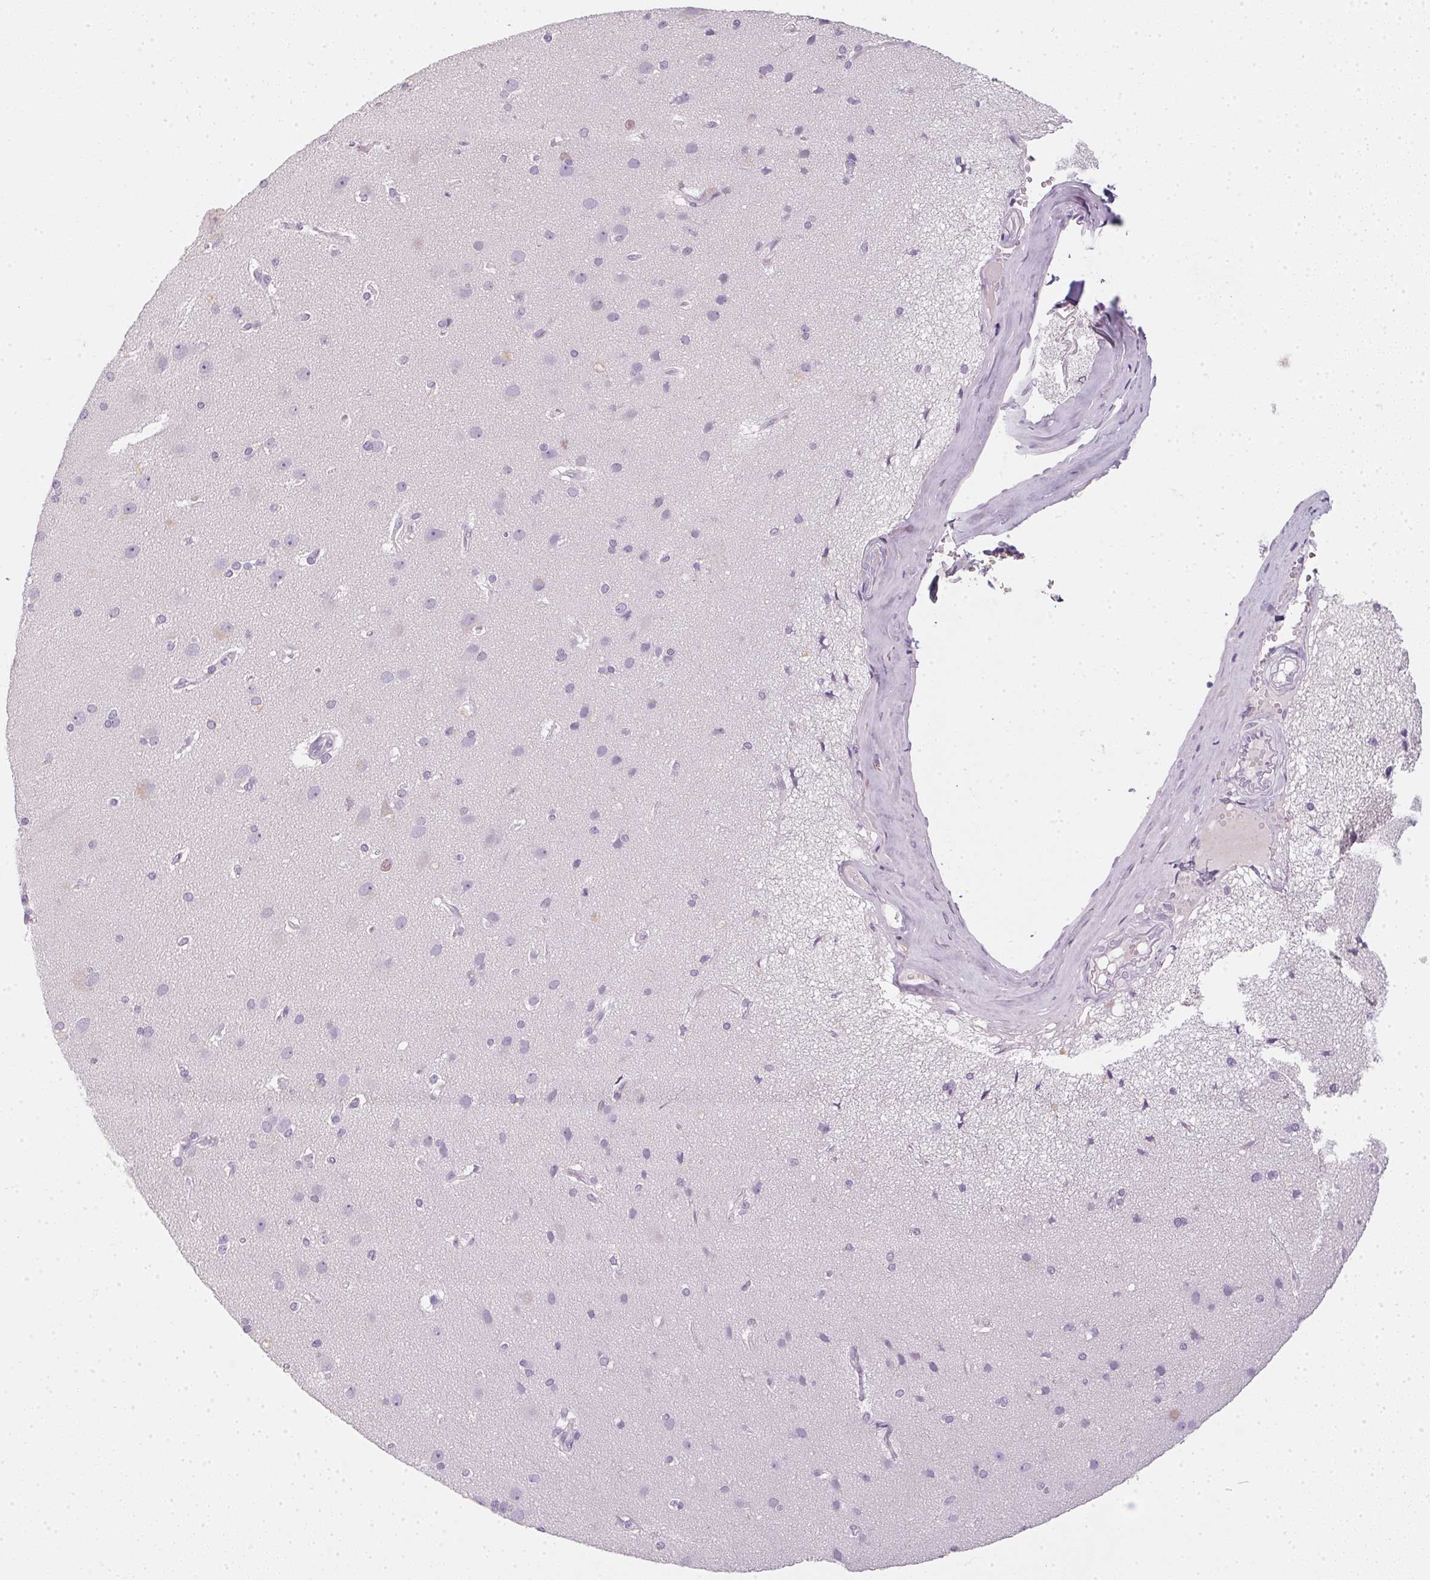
{"staining": {"intensity": "negative", "quantity": "none", "location": "none"}, "tissue": "cerebral cortex", "cell_type": "Endothelial cells", "image_type": "normal", "snomed": [{"axis": "morphology", "description": "Normal tissue, NOS"}, {"axis": "morphology", "description": "Glioma, malignant, High grade"}, {"axis": "topography", "description": "Cerebral cortex"}], "caption": "An IHC micrograph of unremarkable cerebral cortex is shown. There is no staining in endothelial cells of cerebral cortex. (DAB (3,3'-diaminobenzidine) immunohistochemistry visualized using brightfield microscopy, high magnification).", "gene": "TMEM72", "patient": {"sex": "male", "age": 71}}